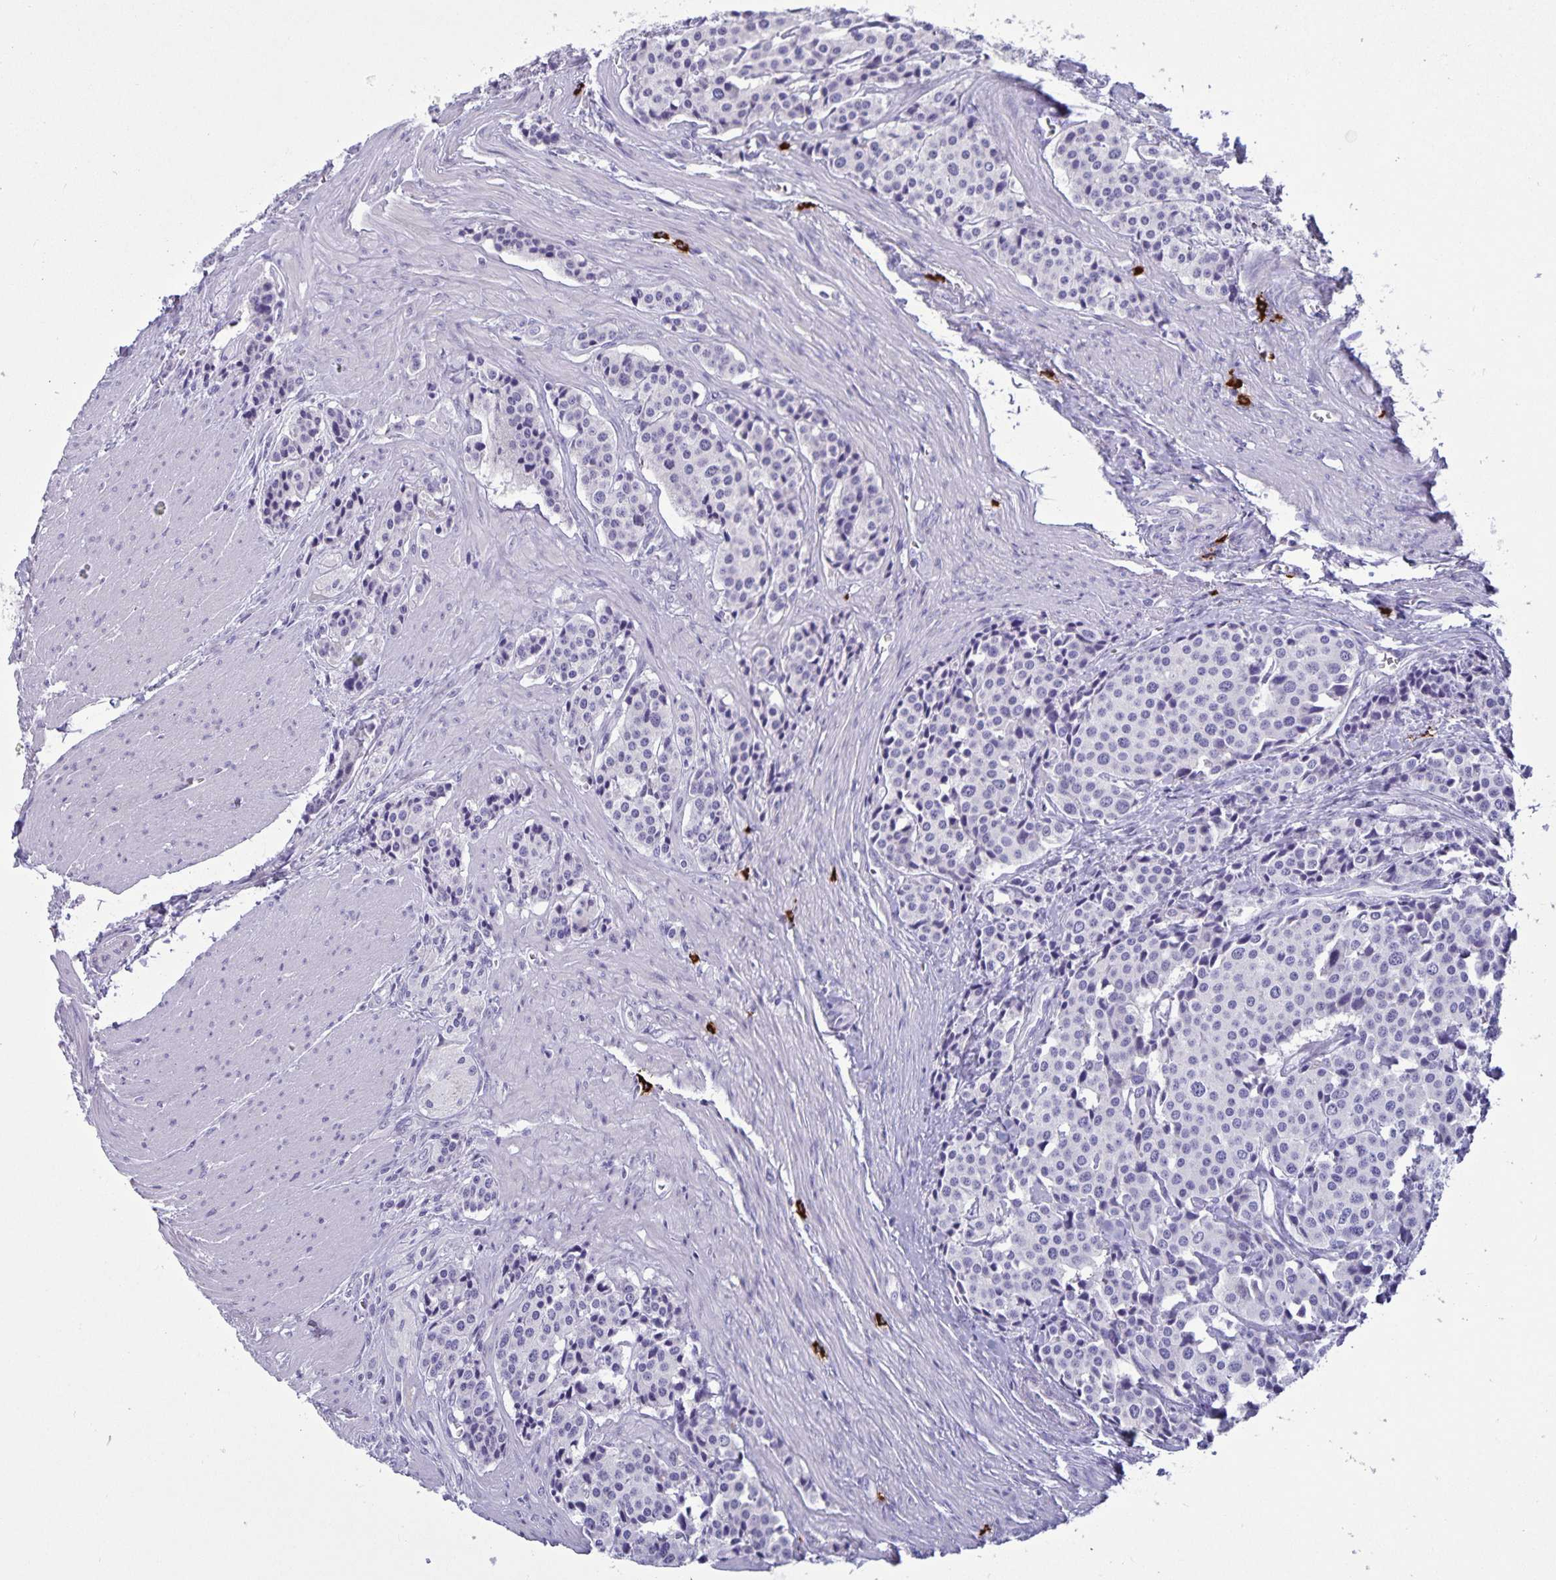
{"staining": {"intensity": "negative", "quantity": "none", "location": "none"}, "tissue": "carcinoid", "cell_type": "Tumor cells", "image_type": "cancer", "snomed": [{"axis": "morphology", "description": "Carcinoid, malignant, NOS"}, {"axis": "topography", "description": "Small intestine"}], "caption": "Immunohistochemistry of malignant carcinoid demonstrates no staining in tumor cells.", "gene": "IBTK", "patient": {"sex": "male", "age": 73}}